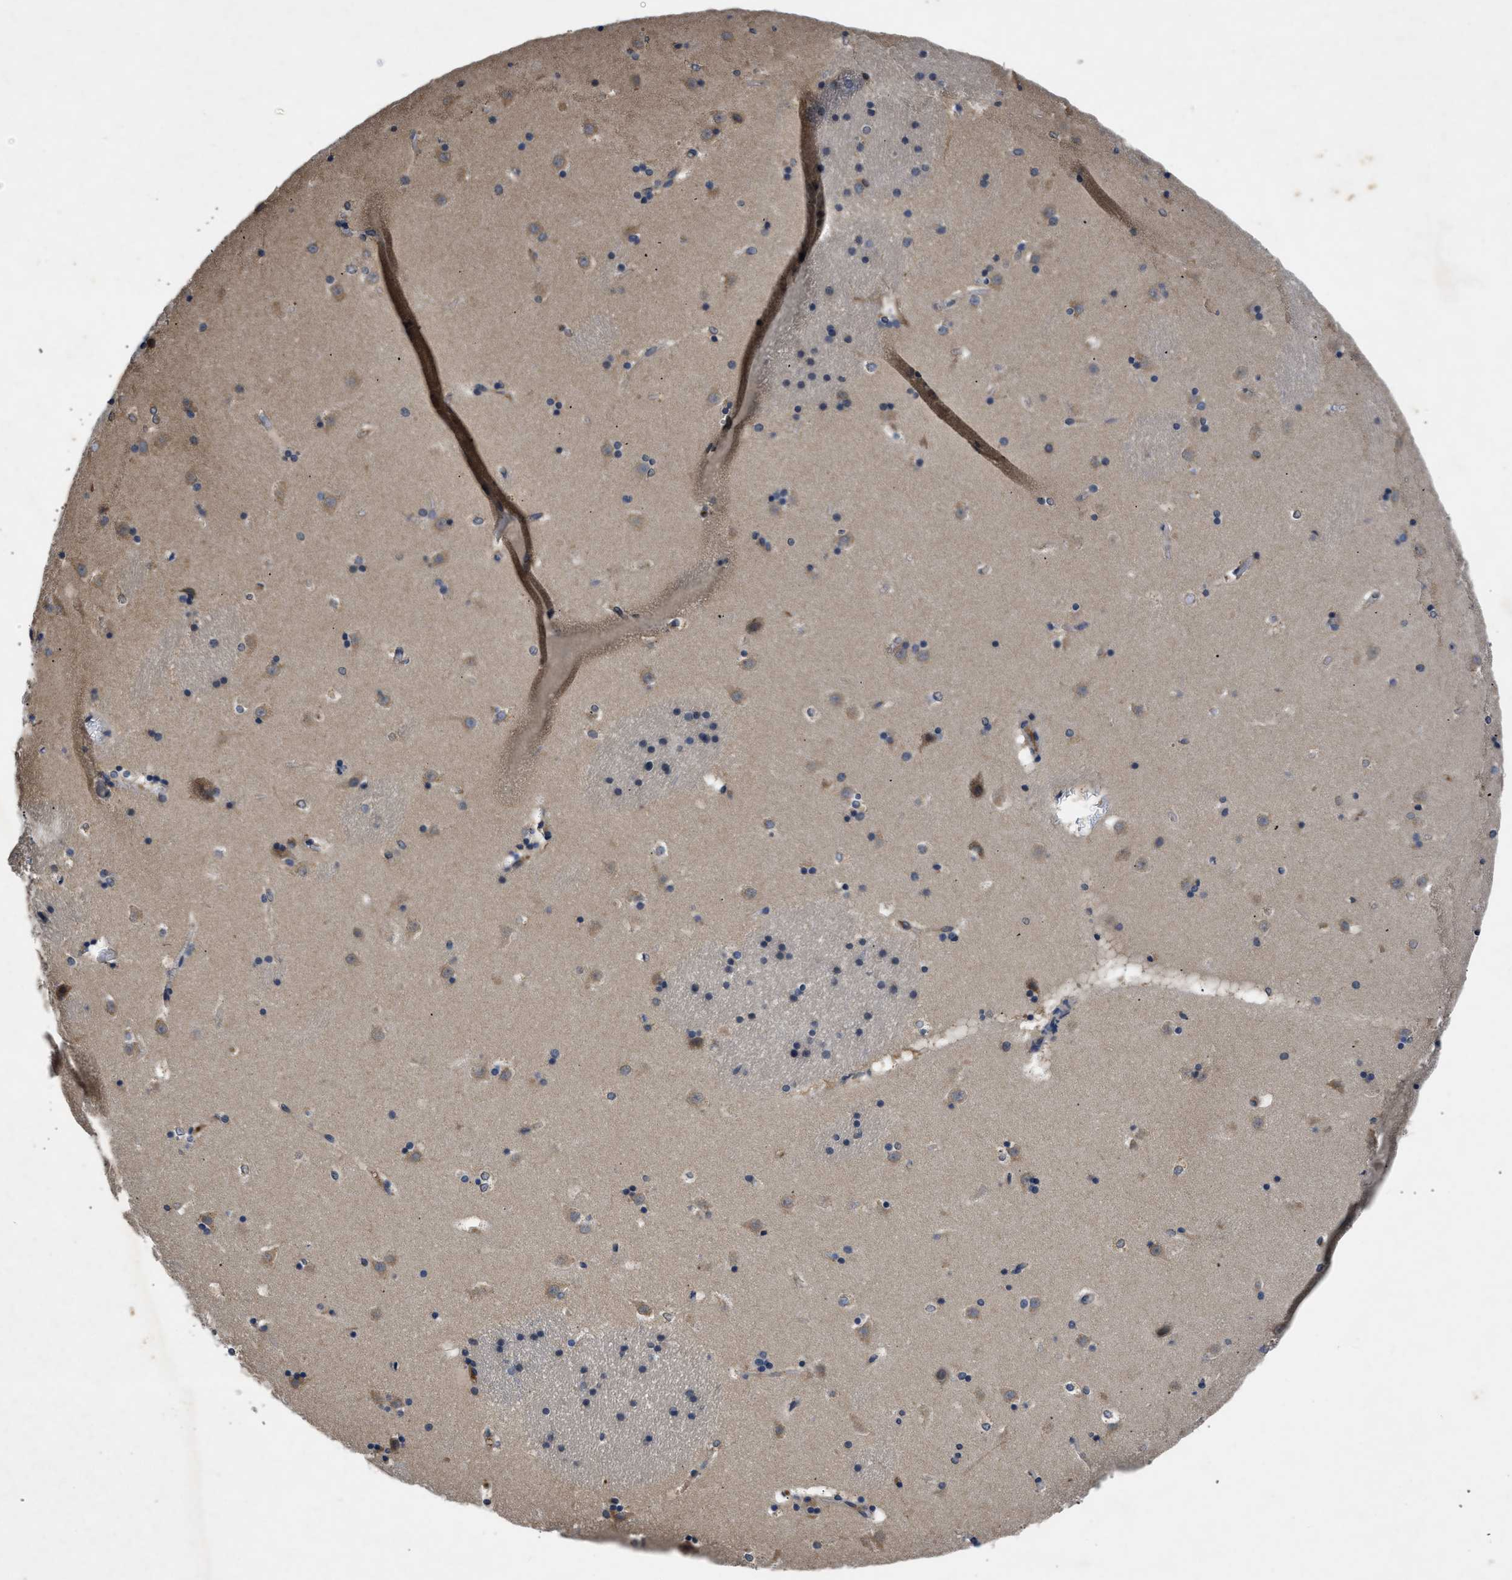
{"staining": {"intensity": "moderate", "quantity": "<25%", "location": "cytoplasmic/membranous"}, "tissue": "caudate", "cell_type": "Glial cells", "image_type": "normal", "snomed": [{"axis": "morphology", "description": "Normal tissue, NOS"}, {"axis": "topography", "description": "Lateral ventricle wall"}], "caption": "Immunohistochemical staining of normal caudate displays moderate cytoplasmic/membranous protein positivity in approximately <25% of glial cells.", "gene": "VPS4A", "patient": {"sex": "male", "age": 45}}